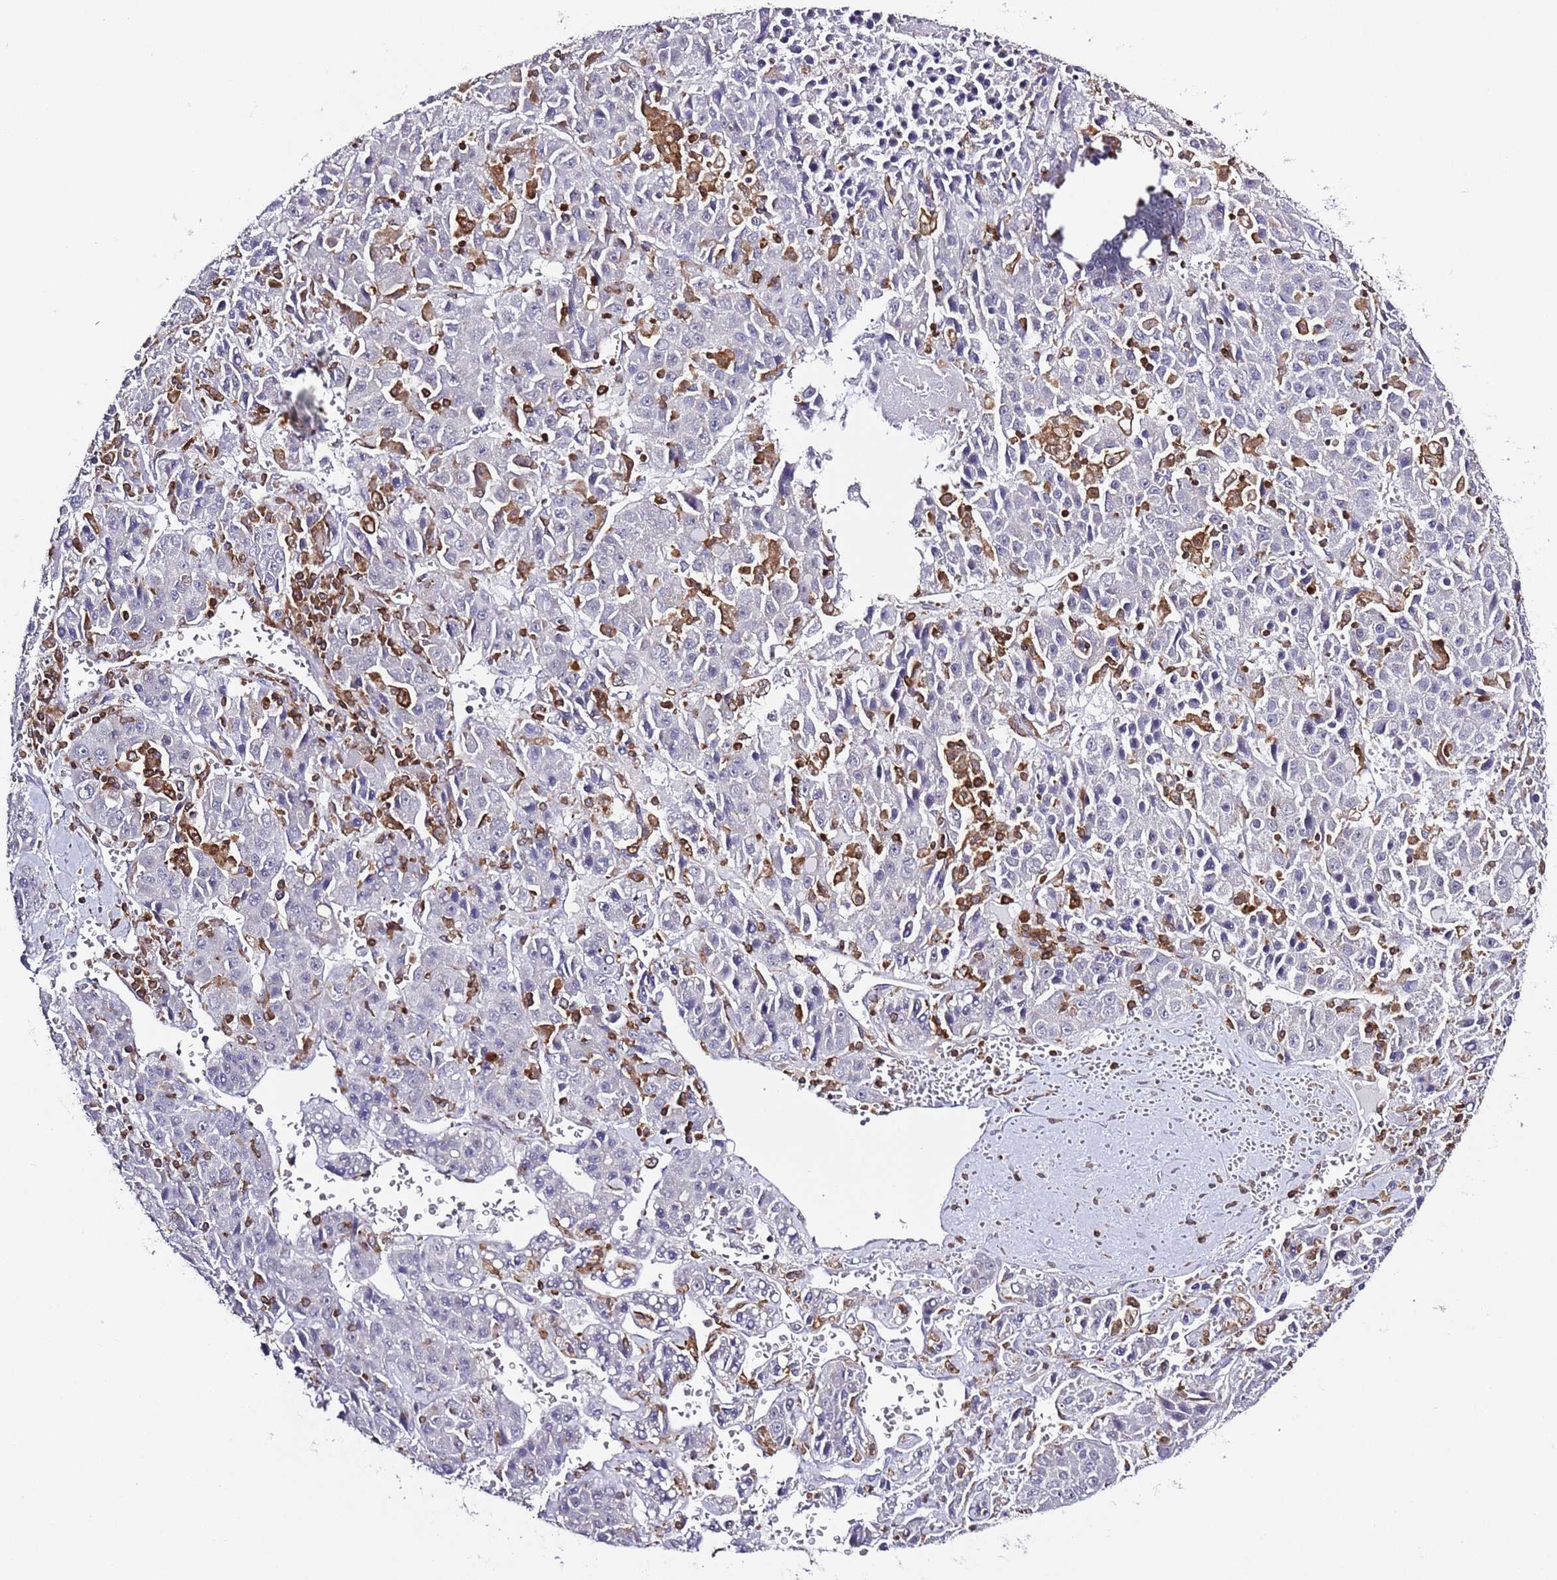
{"staining": {"intensity": "negative", "quantity": "none", "location": "none"}, "tissue": "liver cancer", "cell_type": "Tumor cells", "image_type": "cancer", "snomed": [{"axis": "morphology", "description": "Carcinoma, Hepatocellular, NOS"}, {"axis": "topography", "description": "Liver"}], "caption": "Immunohistochemistry (IHC) micrograph of liver cancer stained for a protein (brown), which displays no positivity in tumor cells.", "gene": "LPXN", "patient": {"sex": "female", "age": 53}}